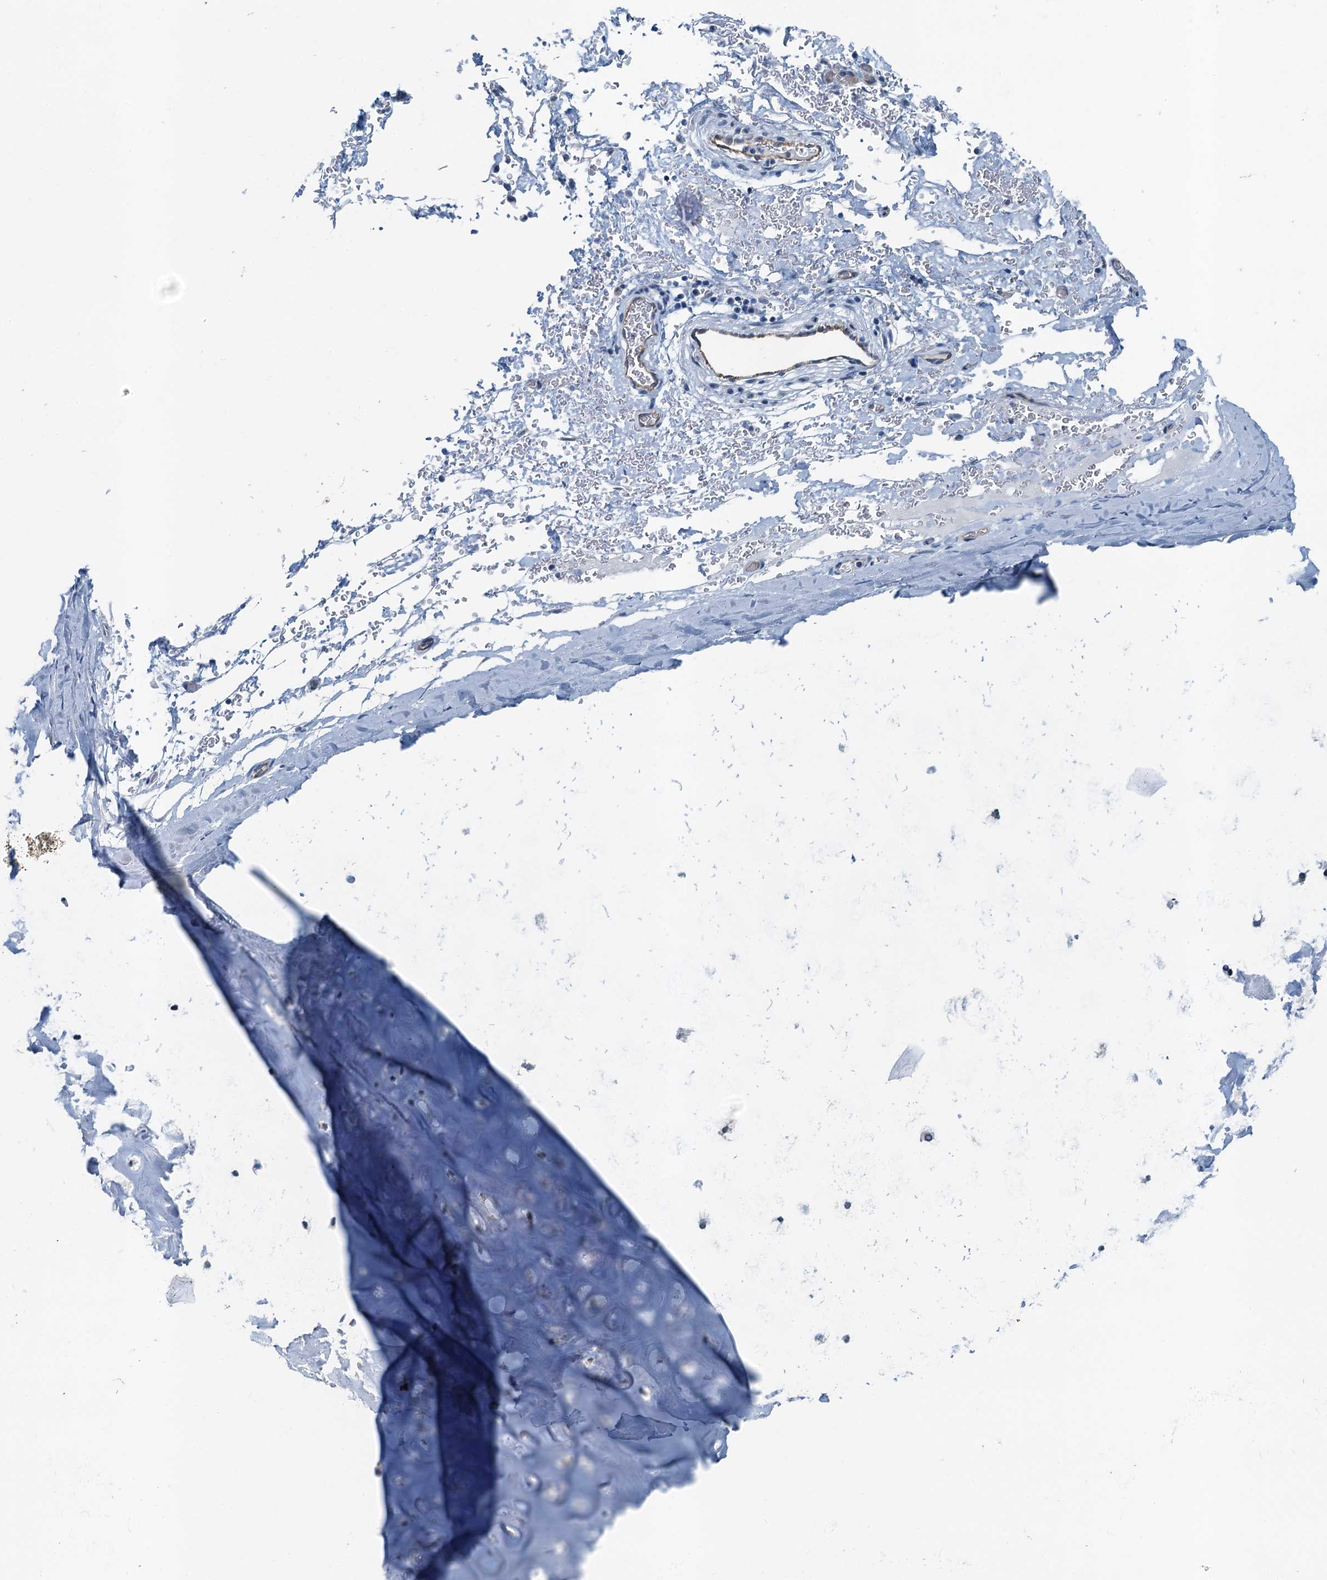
{"staining": {"intensity": "negative", "quantity": "none", "location": "none"}, "tissue": "adipose tissue", "cell_type": "Adipocytes", "image_type": "normal", "snomed": [{"axis": "morphology", "description": "Normal tissue, NOS"}, {"axis": "topography", "description": "Cartilage tissue"}], "caption": "Immunohistochemistry of benign human adipose tissue demonstrates no expression in adipocytes.", "gene": "GFOD2", "patient": {"sex": "female", "age": 63}}